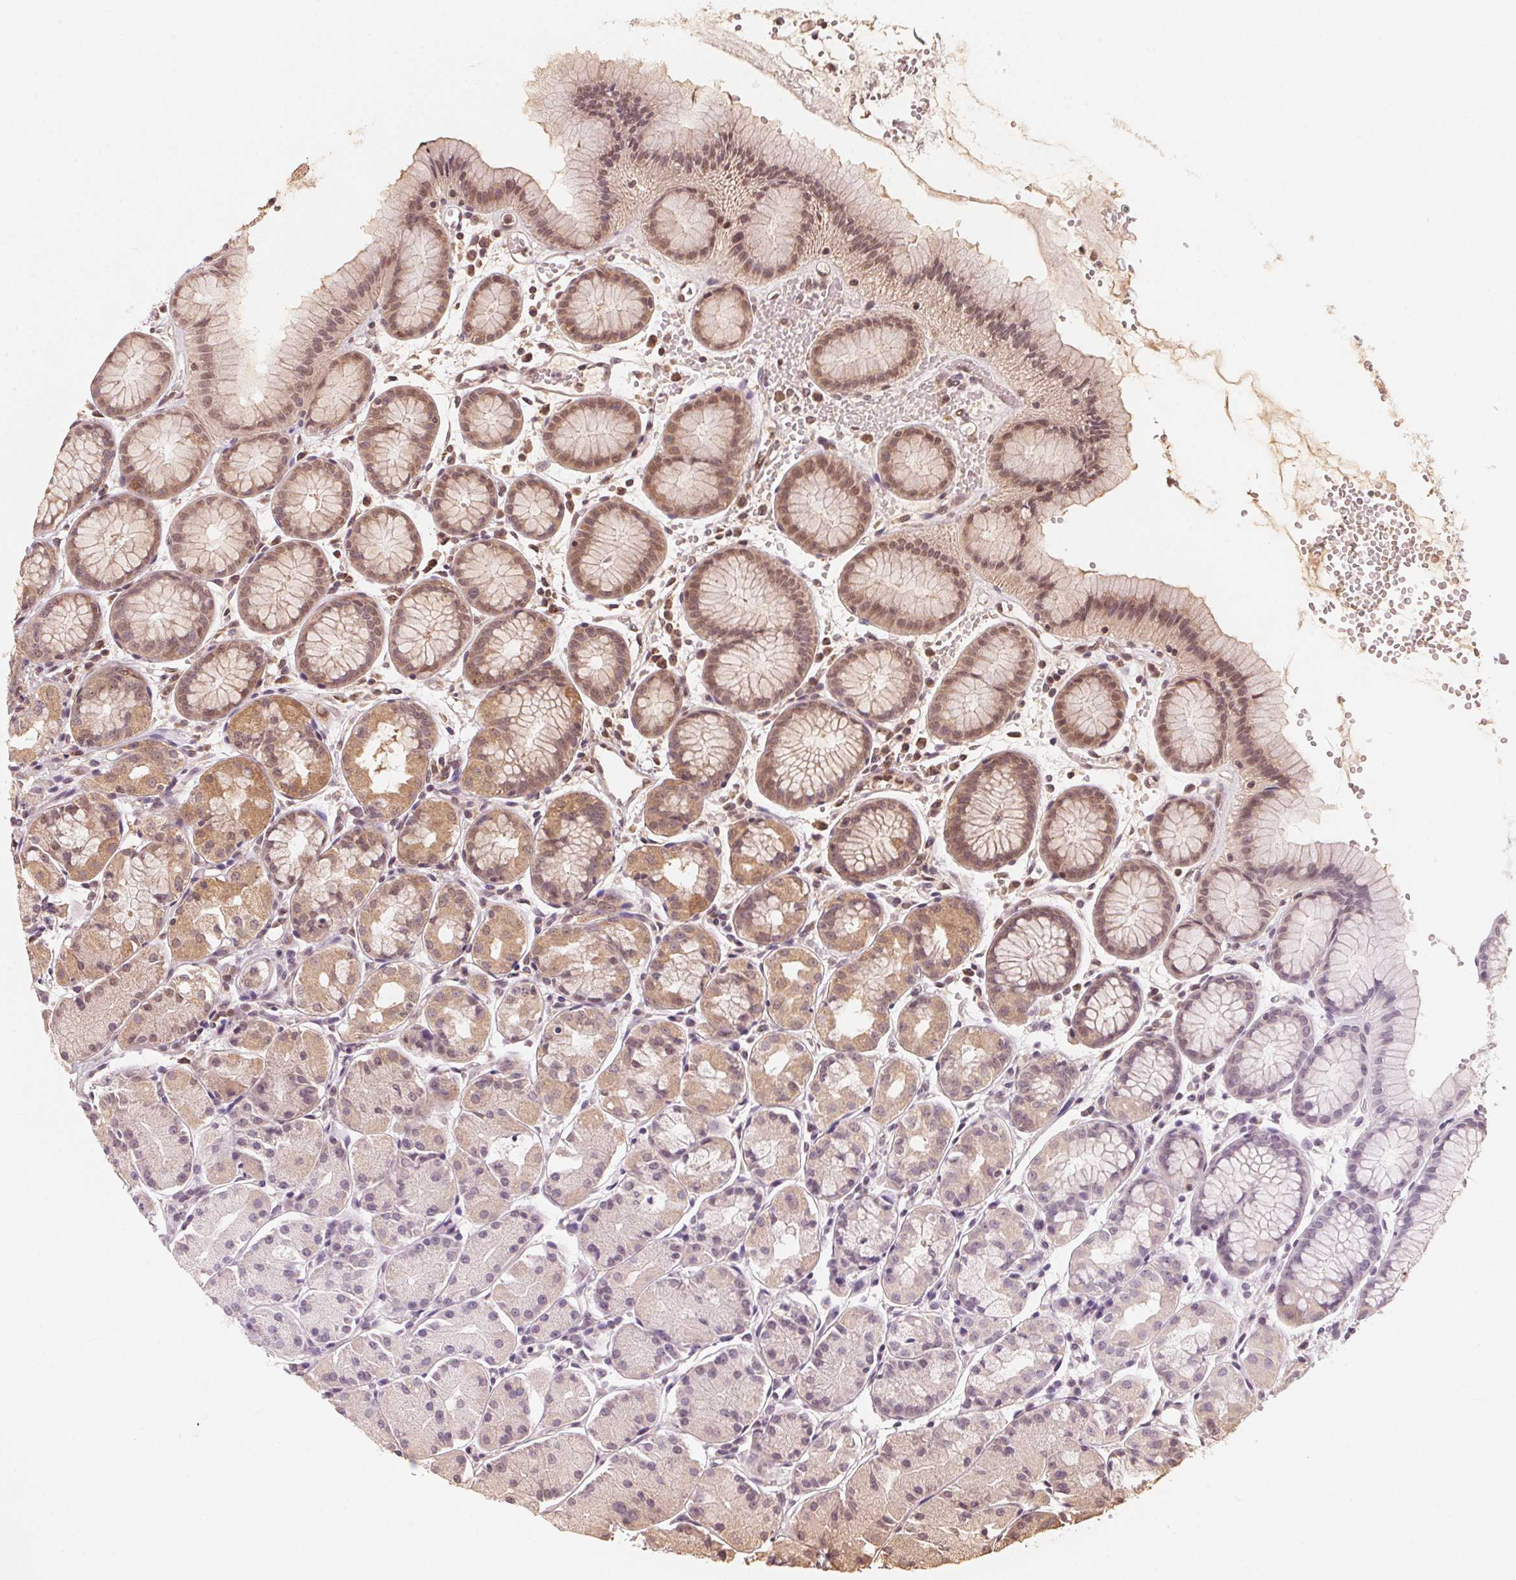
{"staining": {"intensity": "moderate", "quantity": "25%-75%", "location": "cytoplasmic/membranous,nuclear"}, "tissue": "stomach", "cell_type": "Glandular cells", "image_type": "normal", "snomed": [{"axis": "morphology", "description": "Normal tissue, NOS"}, {"axis": "topography", "description": "Stomach, upper"}], "caption": "A photomicrograph of stomach stained for a protein displays moderate cytoplasmic/membranous,nuclear brown staining in glandular cells. Using DAB (brown) and hematoxylin (blue) stains, captured at high magnification using brightfield microscopy.", "gene": "C2orf73", "patient": {"sex": "male", "age": 47}}